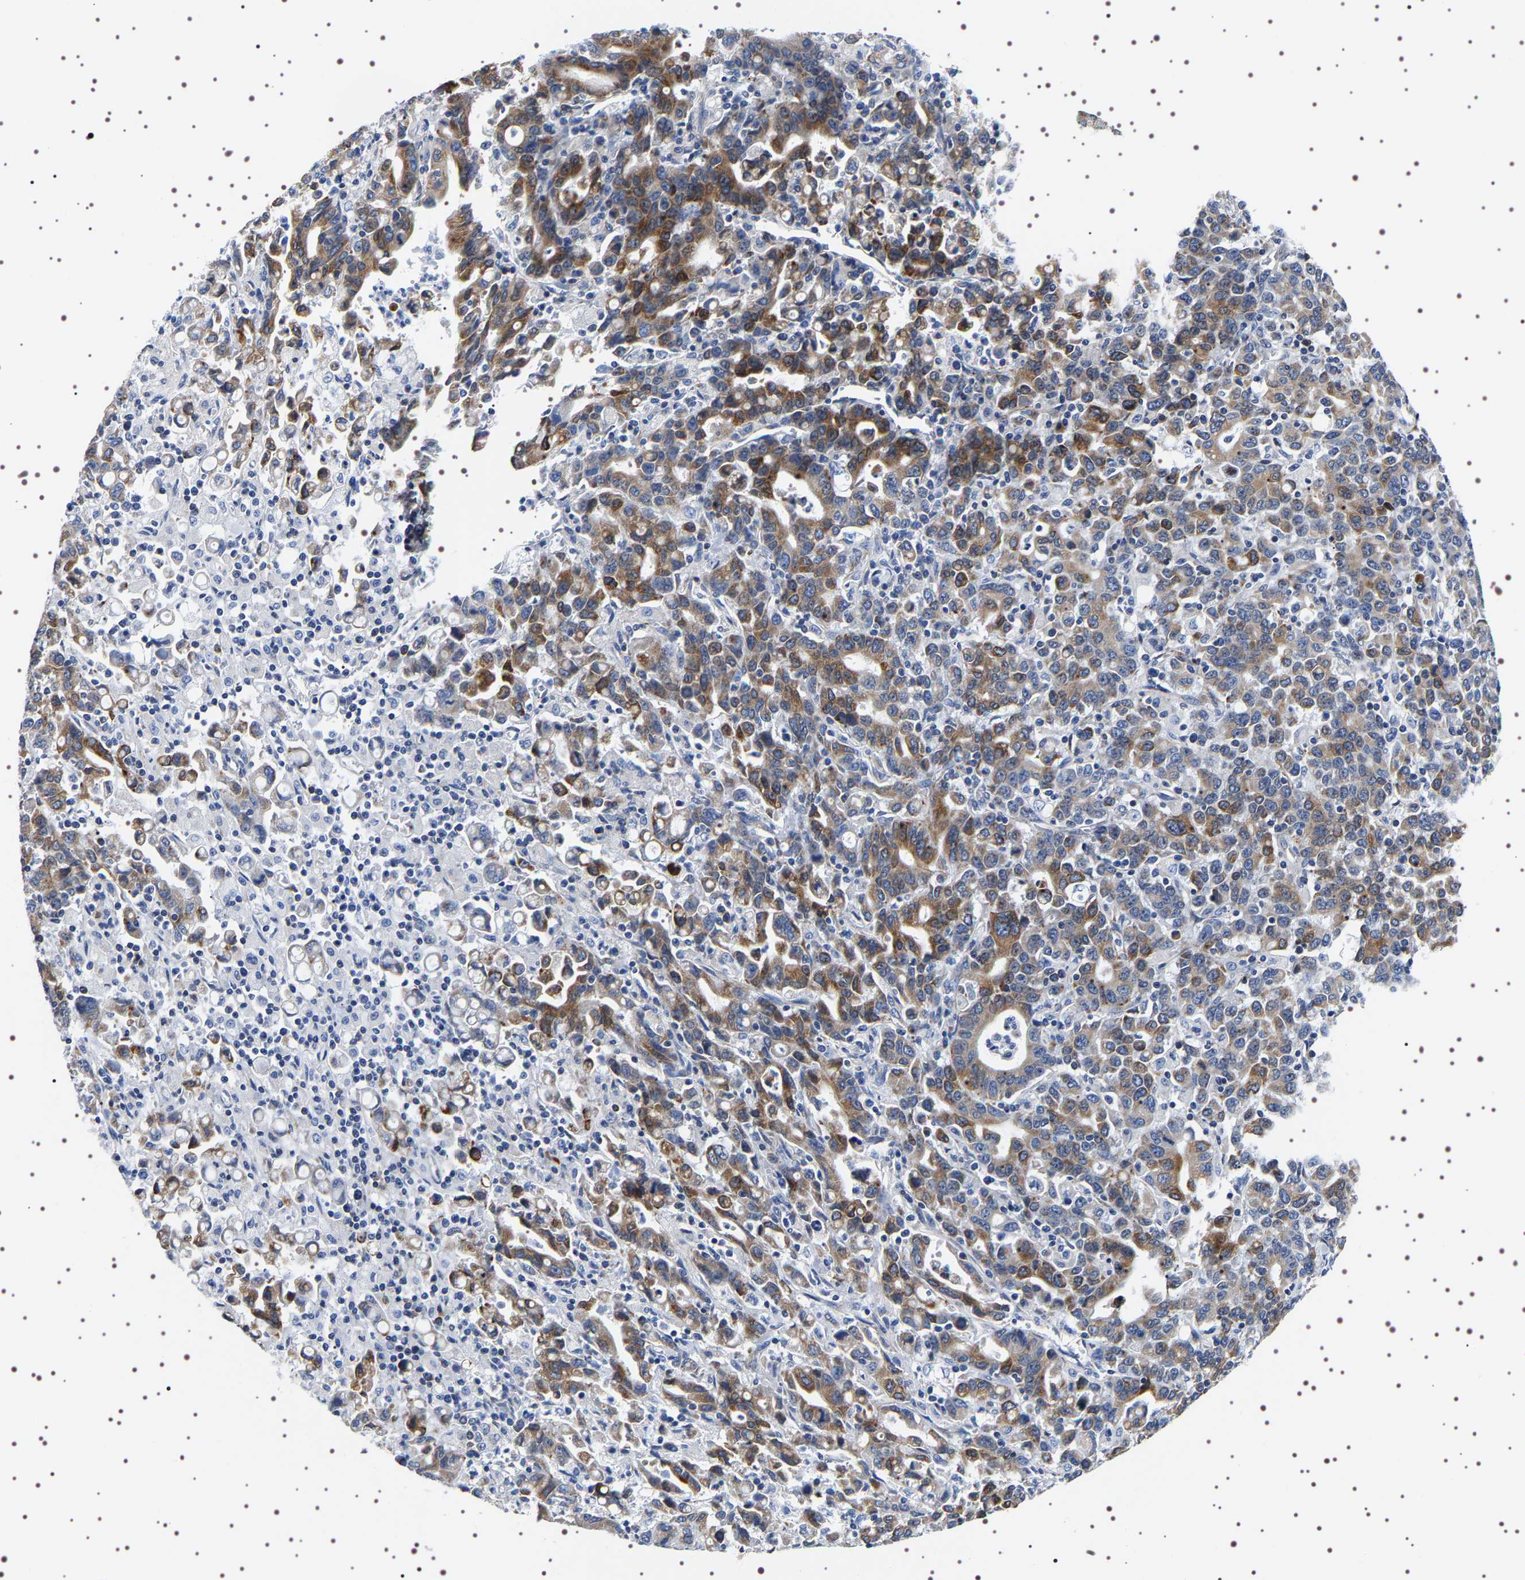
{"staining": {"intensity": "moderate", "quantity": "25%-75%", "location": "cytoplasmic/membranous"}, "tissue": "stomach cancer", "cell_type": "Tumor cells", "image_type": "cancer", "snomed": [{"axis": "morphology", "description": "Adenocarcinoma, NOS"}, {"axis": "topography", "description": "Stomach, upper"}], "caption": "Stomach adenocarcinoma stained with IHC demonstrates moderate cytoplasmic/membranous staining in about 25%-75% of tumor cells. (Brightfield microscopy of DAB IHC at high magnification).", "gene": "SQLE", "patient": {"sex": "male", "age": 69}}